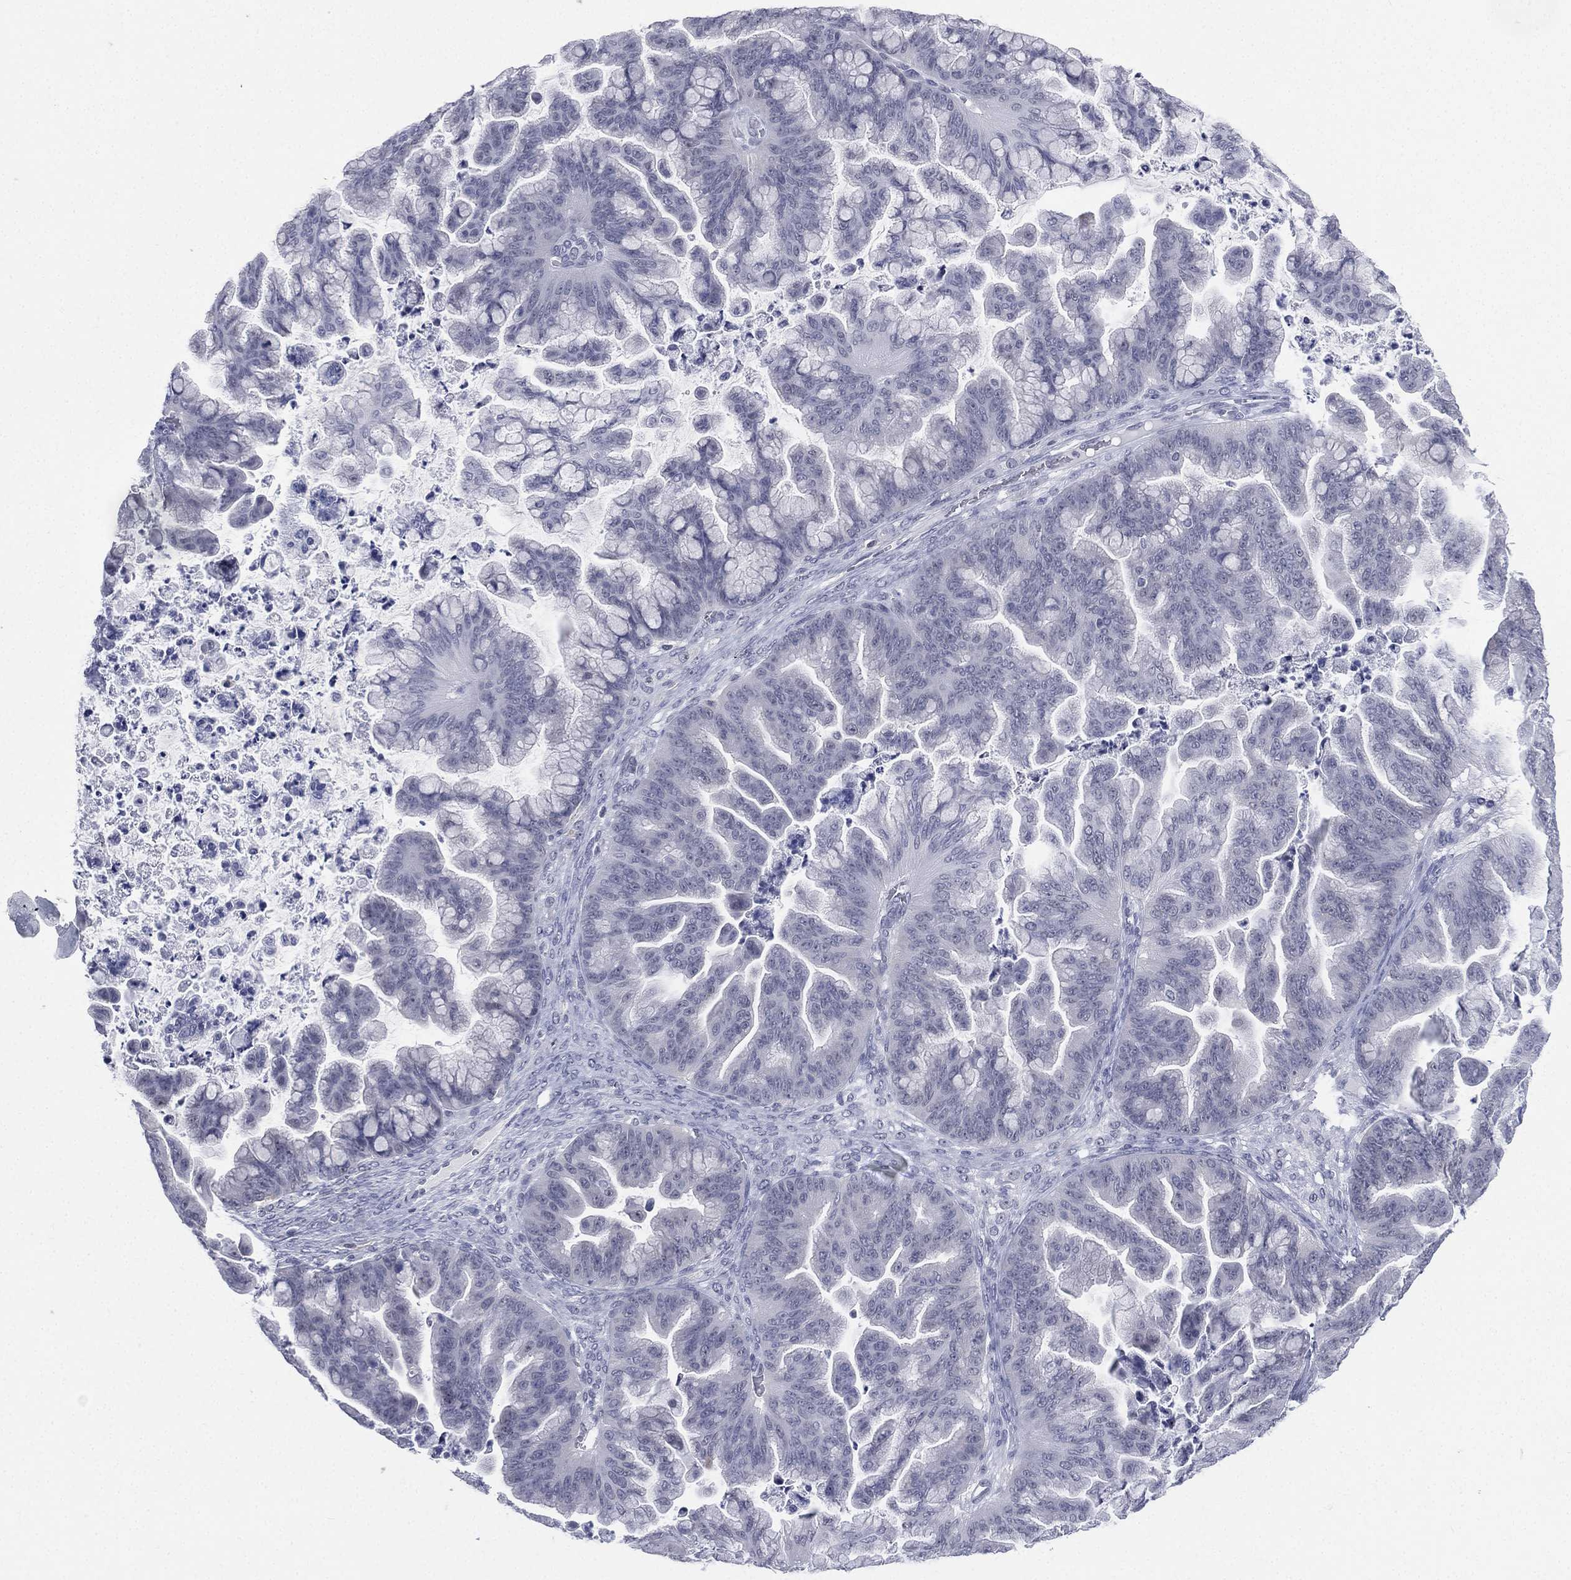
{"staining": {"intensity": "negative", "quantity": "none", "location": "none"}, "tissue": "ovarian cancer", "cell_type": "Tumor cells", "image_type": "cancer", "snomed": [{"axis": "morphology", "description": "Cystadenocarcinoma, mucinous, NOS"}, {"axis": "topography", "description": "Ovary"}], "caption": "The photomicrograph exhibits no significant expression in tumor cells of ovarian mucinous cystadenocarcinoma.", "gene": "CD22", "patient": {"sex": "female", "age": 67}}